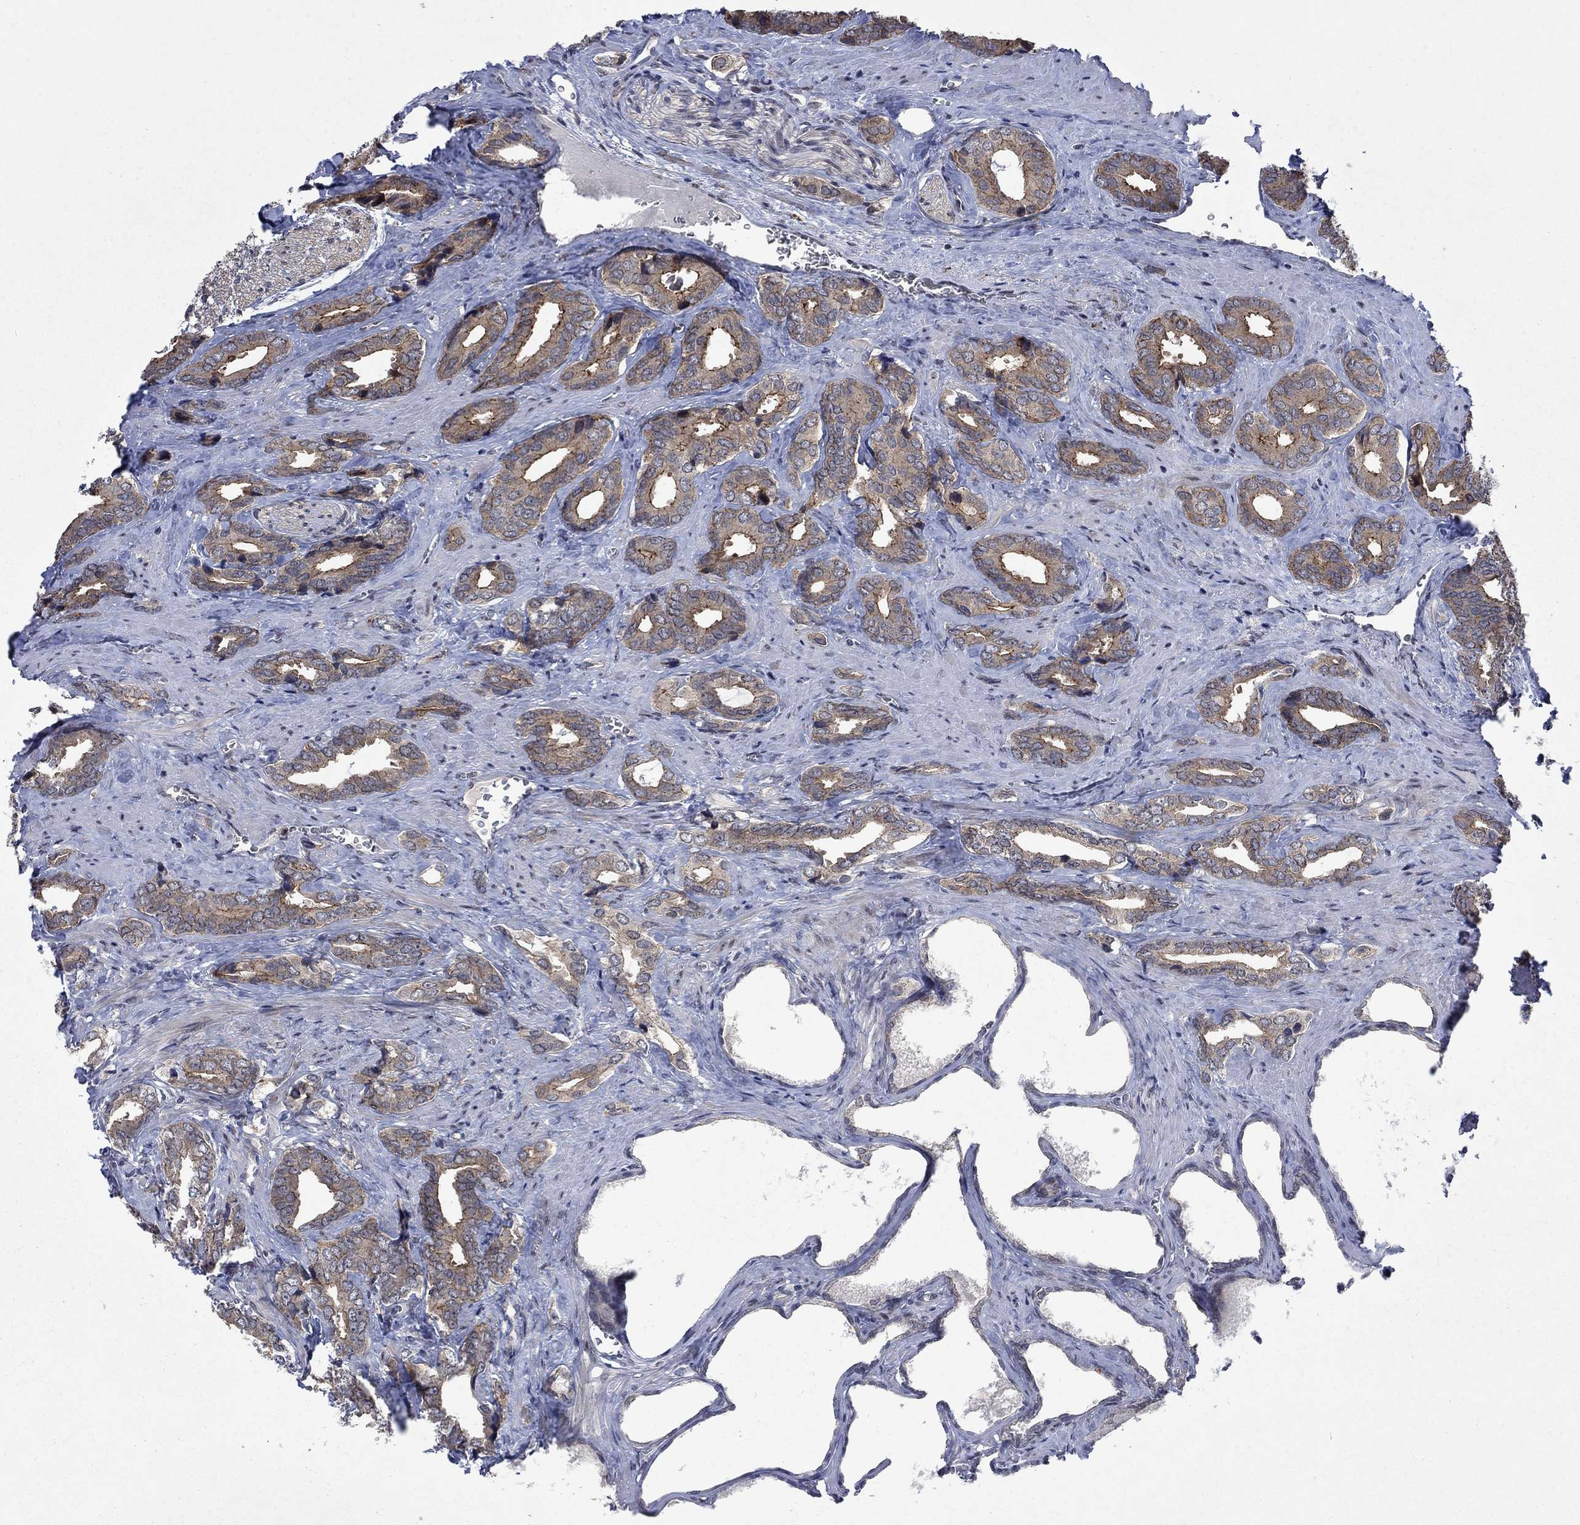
{"staining": {"intensity": "moderate", "quantity": "<25%", "location": "cytoplasmic/membranous"}, "tissue": "prostate cancer", "cell_type": "Tumor cells", "image_type": "cancer", "snomed": [{"axis": "morphology", "description": "Adenocarcinoma, NOS"}, {"axis": "topography", "description": "Prostate"}], "caption": "A histopathology image showing moderate cytoplasmic/membranous staining in approximately <25% of tumor cells in prostate cancer, as visualized by brown immunohistochemical staining.", "gene": "PPP1R9A", "patient": {"sex": "male", "age": 66}}